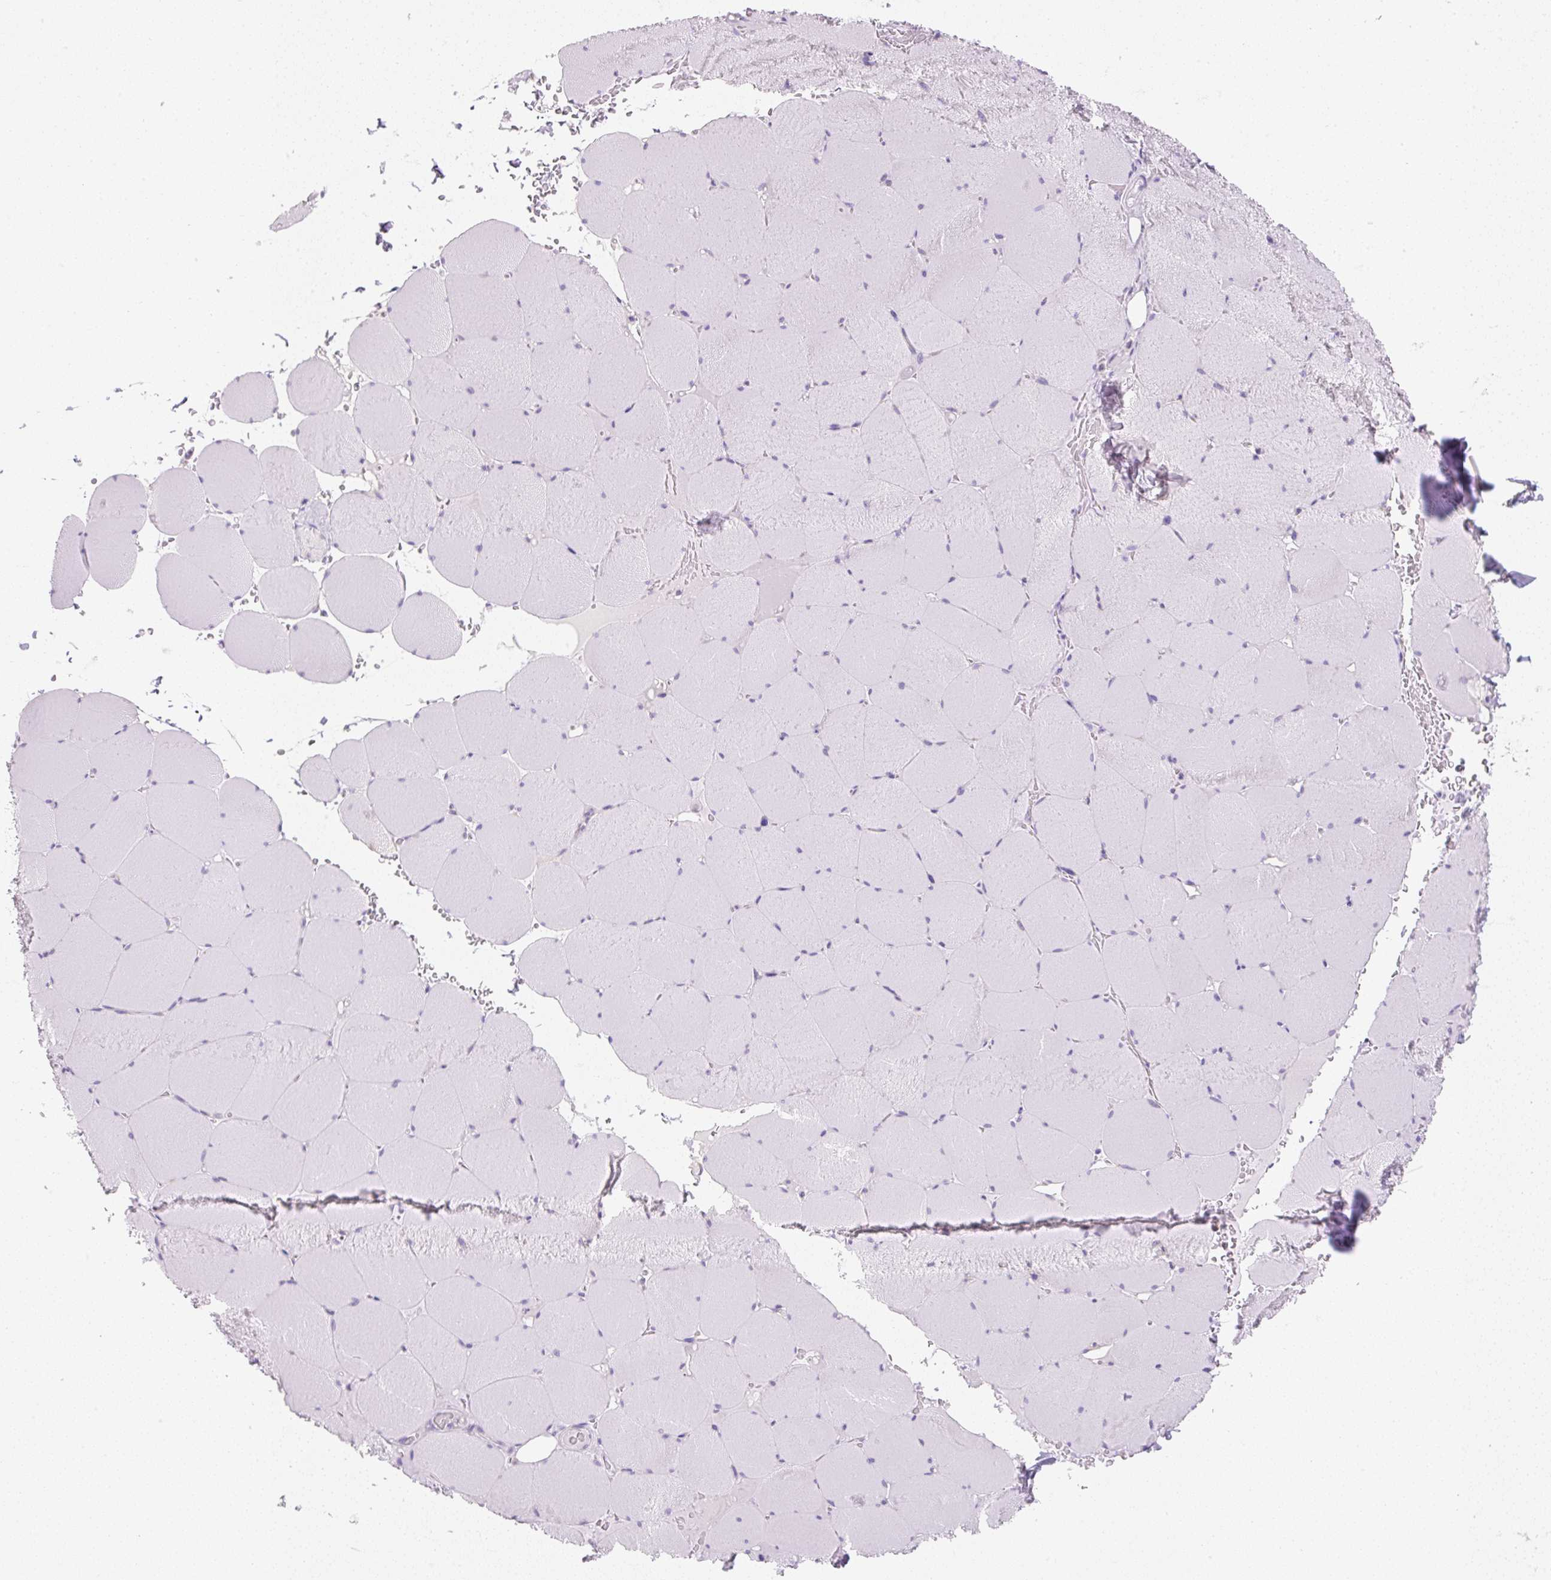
{"staining": {"intensity": "negative", "quantity": "none", "location": "none"}, "tissue": "skeletal muscle", "cell_type": "Myocytes", "image_type": "normal", "snomed": [{"axis": "morphology", "description": "Normal tissue, NOS"}, {"axis": "topography", "description": "Skeletal muscle"}, {"axis": "topography", "description": "Head-Neck"}], "caption": "Protein analysis of normal skeletal muscle demonstrates no significant positivity in myocytes. Nuclei are stained in blue.", "gene": "RPL18A", "patient": {"sex": "male", "age": 66}}